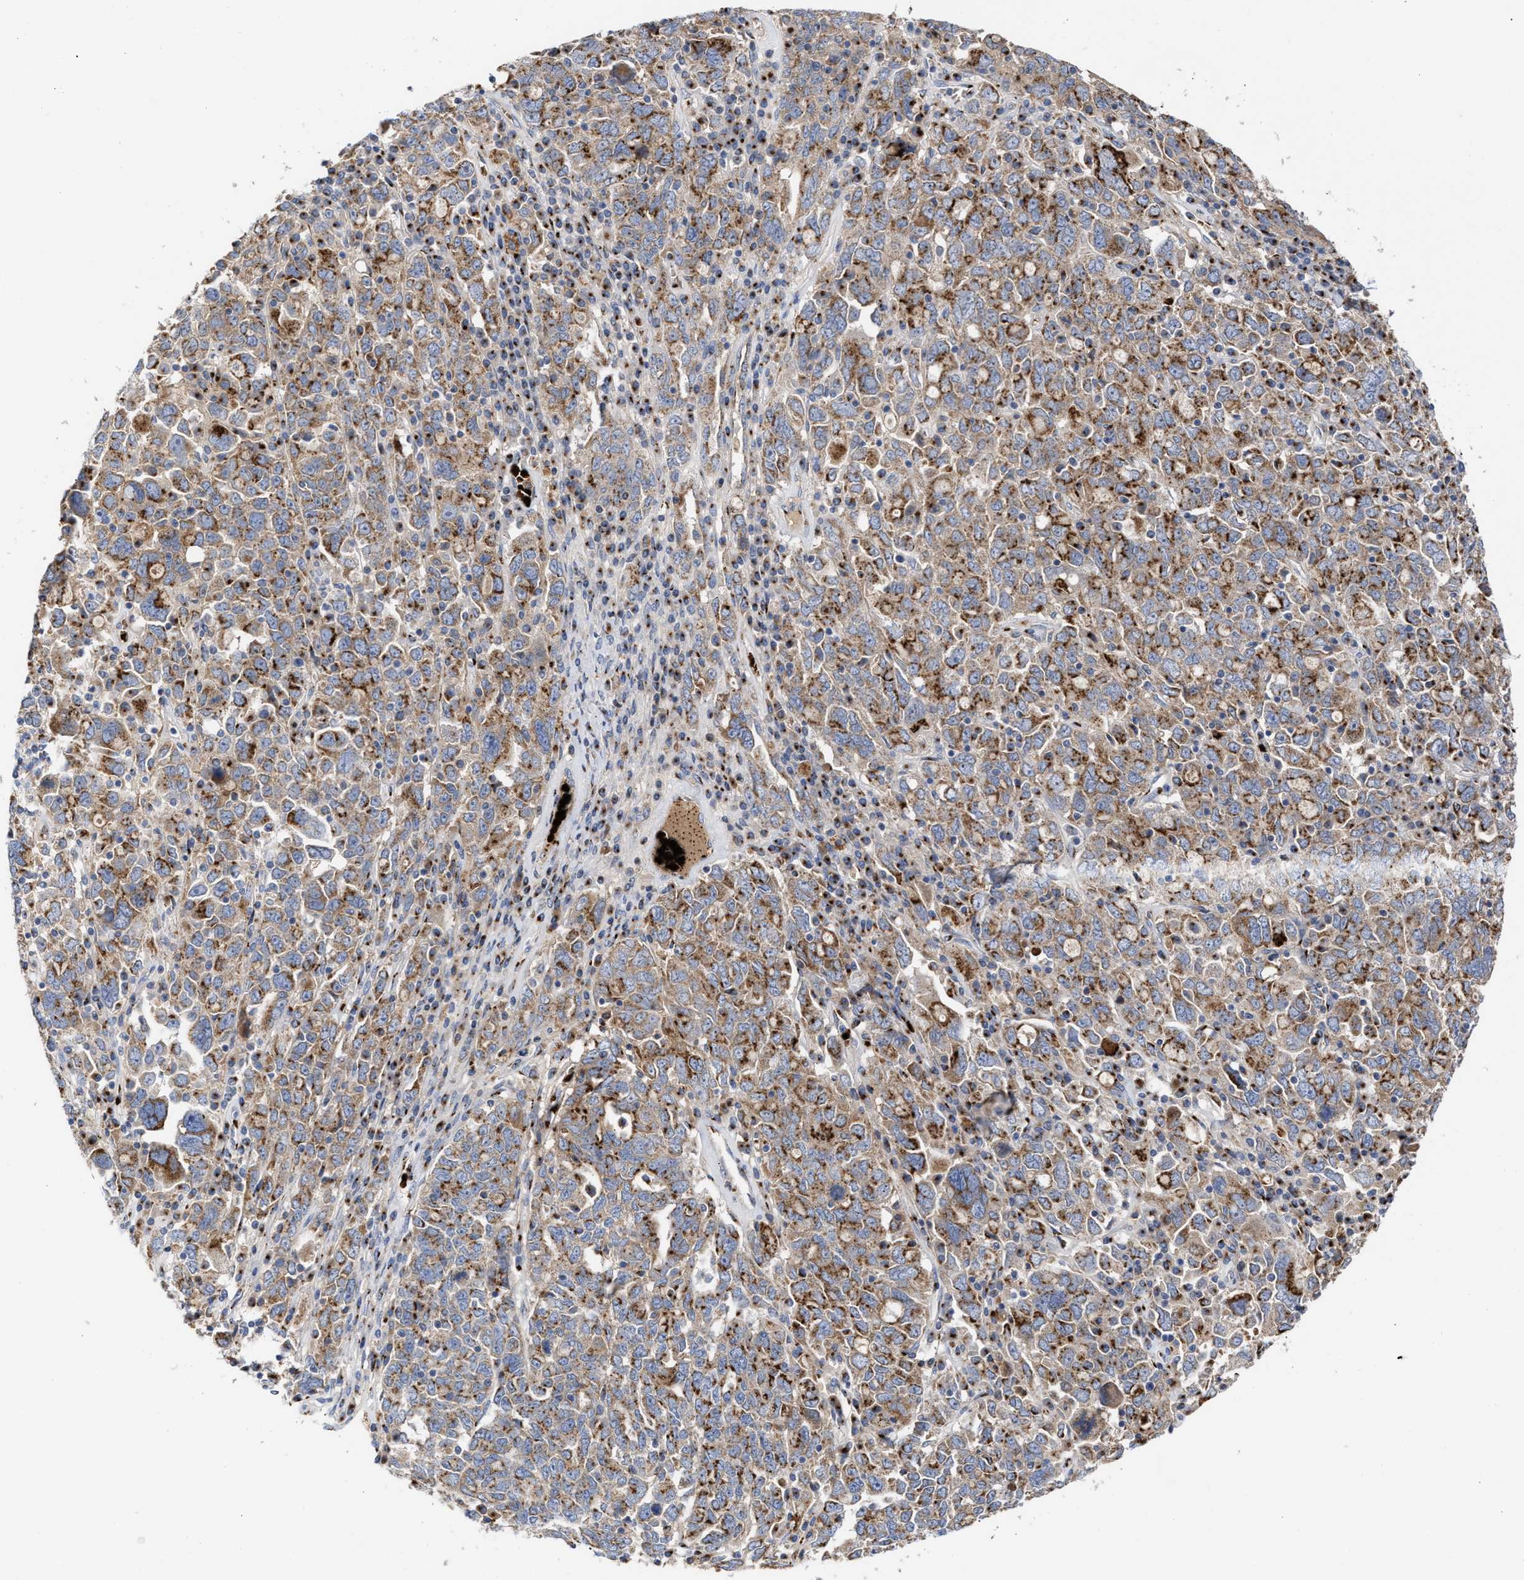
{"staining": {"intensity": "strong", "quantity": ">75%", "location": "cytoplasmic/membranous"}, "tissue": "ovarian cancer", "cell_type": "Tumor cells", "image_type": "cancer", "snomed": [{"axis": "morphology", "description": "Carcinoma, endometroid"}, {"axis": "topography", "description": "Ovary"}], "caption": "Protein analysis of ovarian cancer (endometroid carcinoma) tissue reveals strong cytoplasmic/membranous positivity in approximately >75% of tumor cells. (Brightfield microscopy of DAB IHC at high magnification).", "gene": "CCL2", "patient": {"sex": "female", "age": 62}}